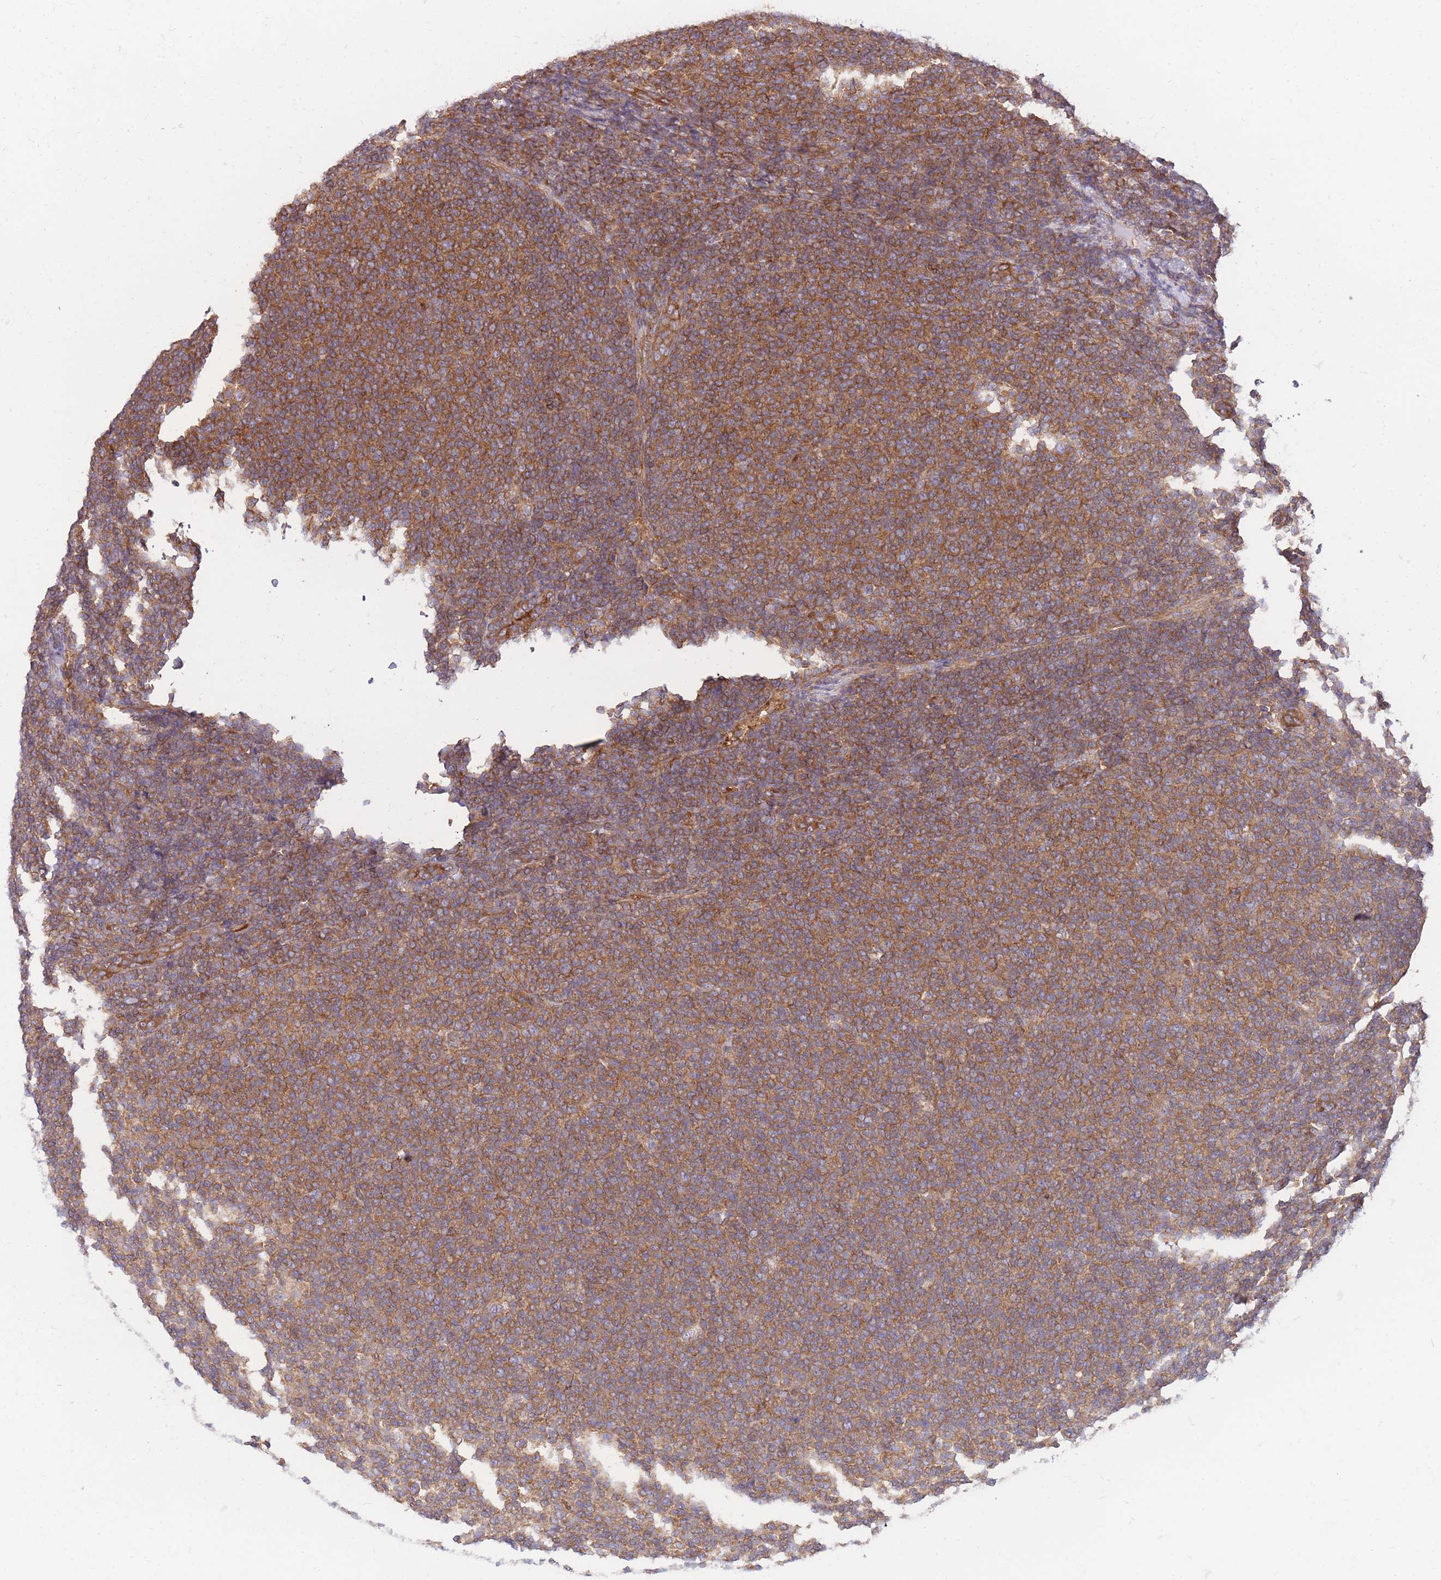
{"staining": {"intensity": "moderate", "quantity": ">75%", "location": "cytoplasmic/membranous"}, "tissue": "lymphoma", "cell_type": "Tumor cells", "image_type": "cancer", "snomed": [{"axis": "morphology", "description": "Malignant lymphoma, non-Hodgkin's type, Low grade"}, {"axis": "topography", "description": "Lymph node"}], "caption": "Protein staining by IHC demonstrates moderate cytoplasmic/membranous positivity in approximately >75% of tumor cells in lymphoma.", "gene": "GGA1", "patient": {"sex": "male", "age": 66}}